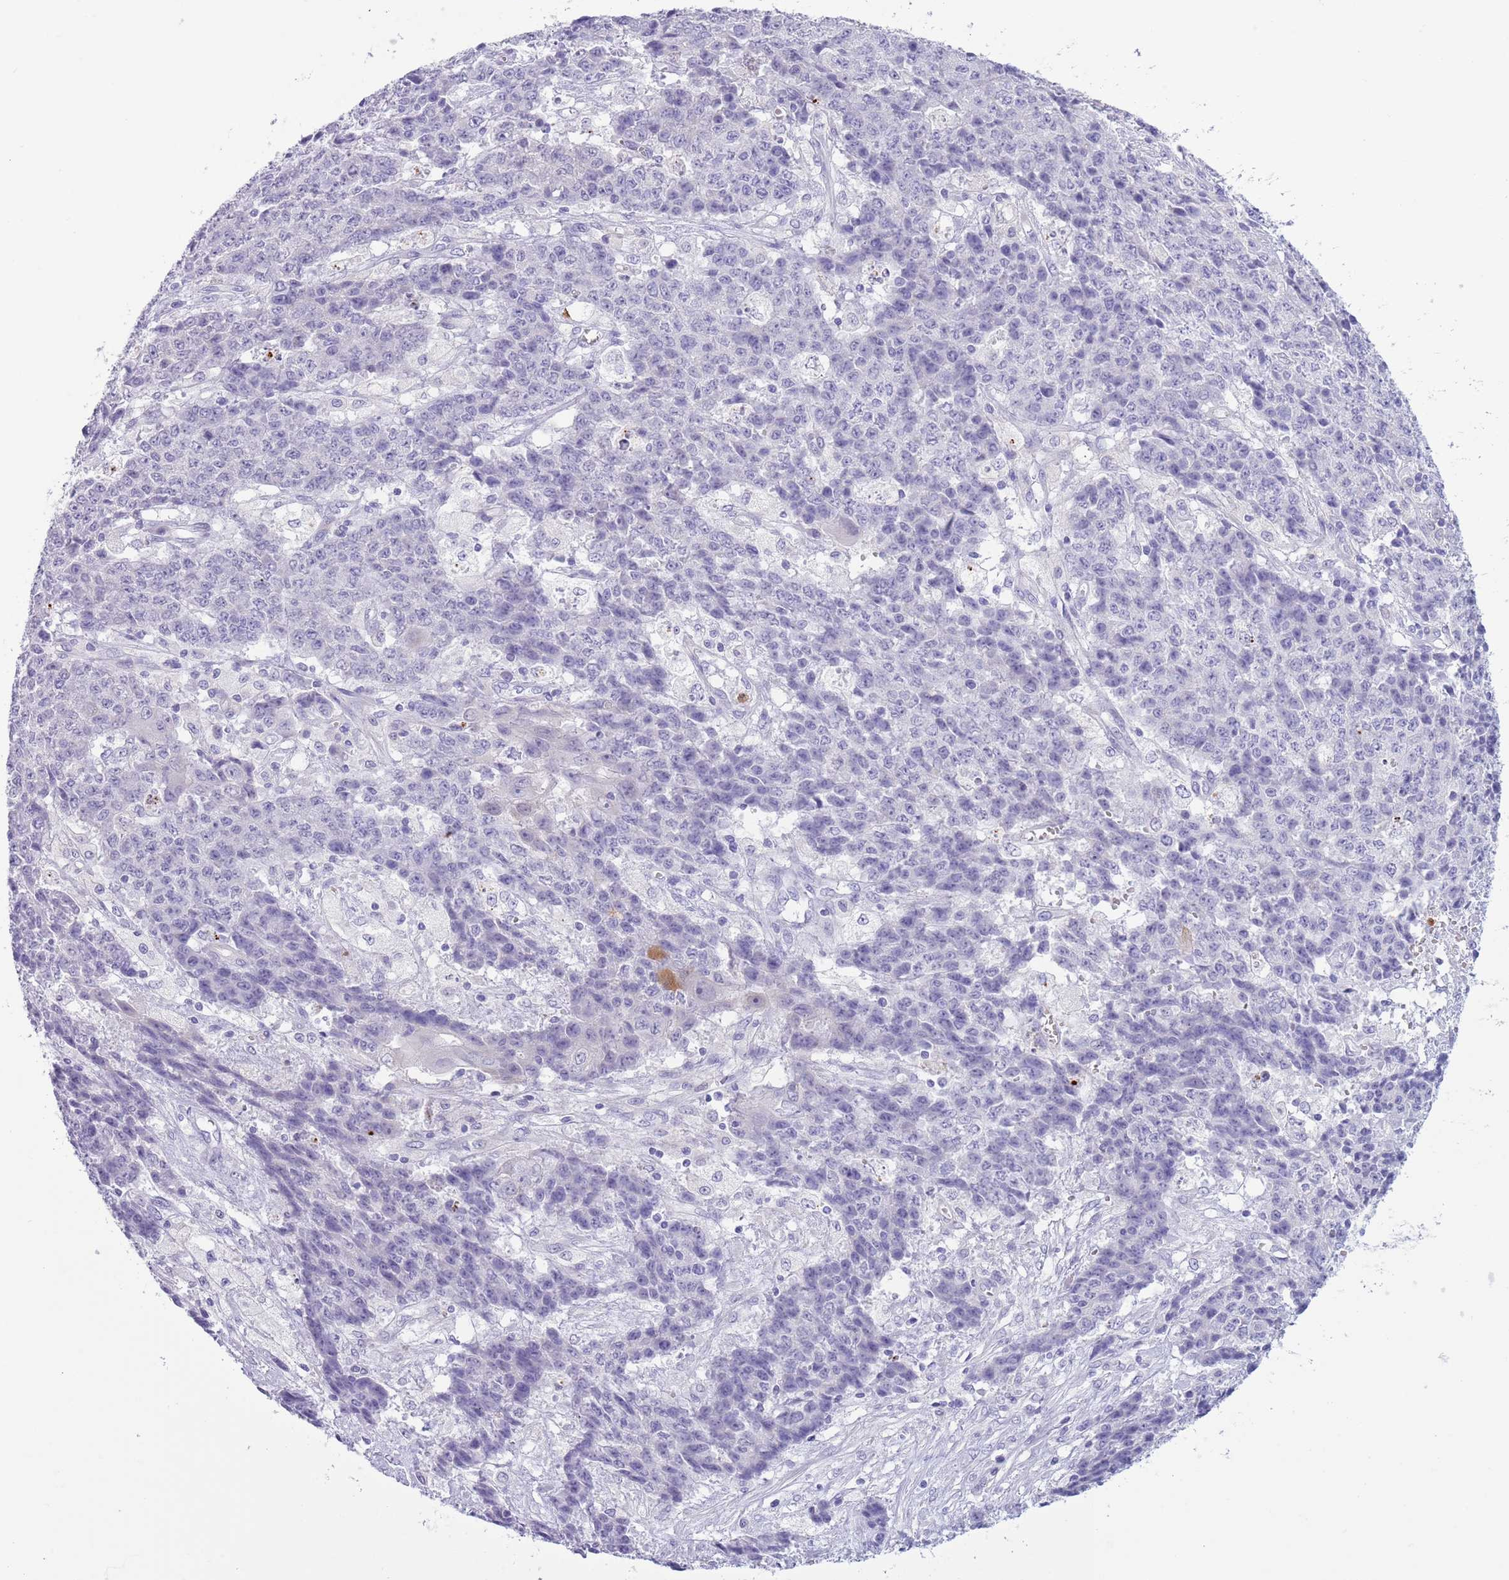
{"staining": {"intensity": "negative", "quantity": "none", "location": "none"}, "tissue": "ovarian cancer", "cell_type": "Tumor cells", "image_type": "cancer", "snomed": [{"axis": "morphology", "description": "Carcinoma, endometroid"}, {"axis": "topography", "description": "Ovary"}], "caption": "An immunohistochemistry histopathology image of ovarian cancer is shown. There is no staining in tumor cells of ovarian cancer.", "gene": "OR6M1", "patient": {"sex": "female", "age": 42}}